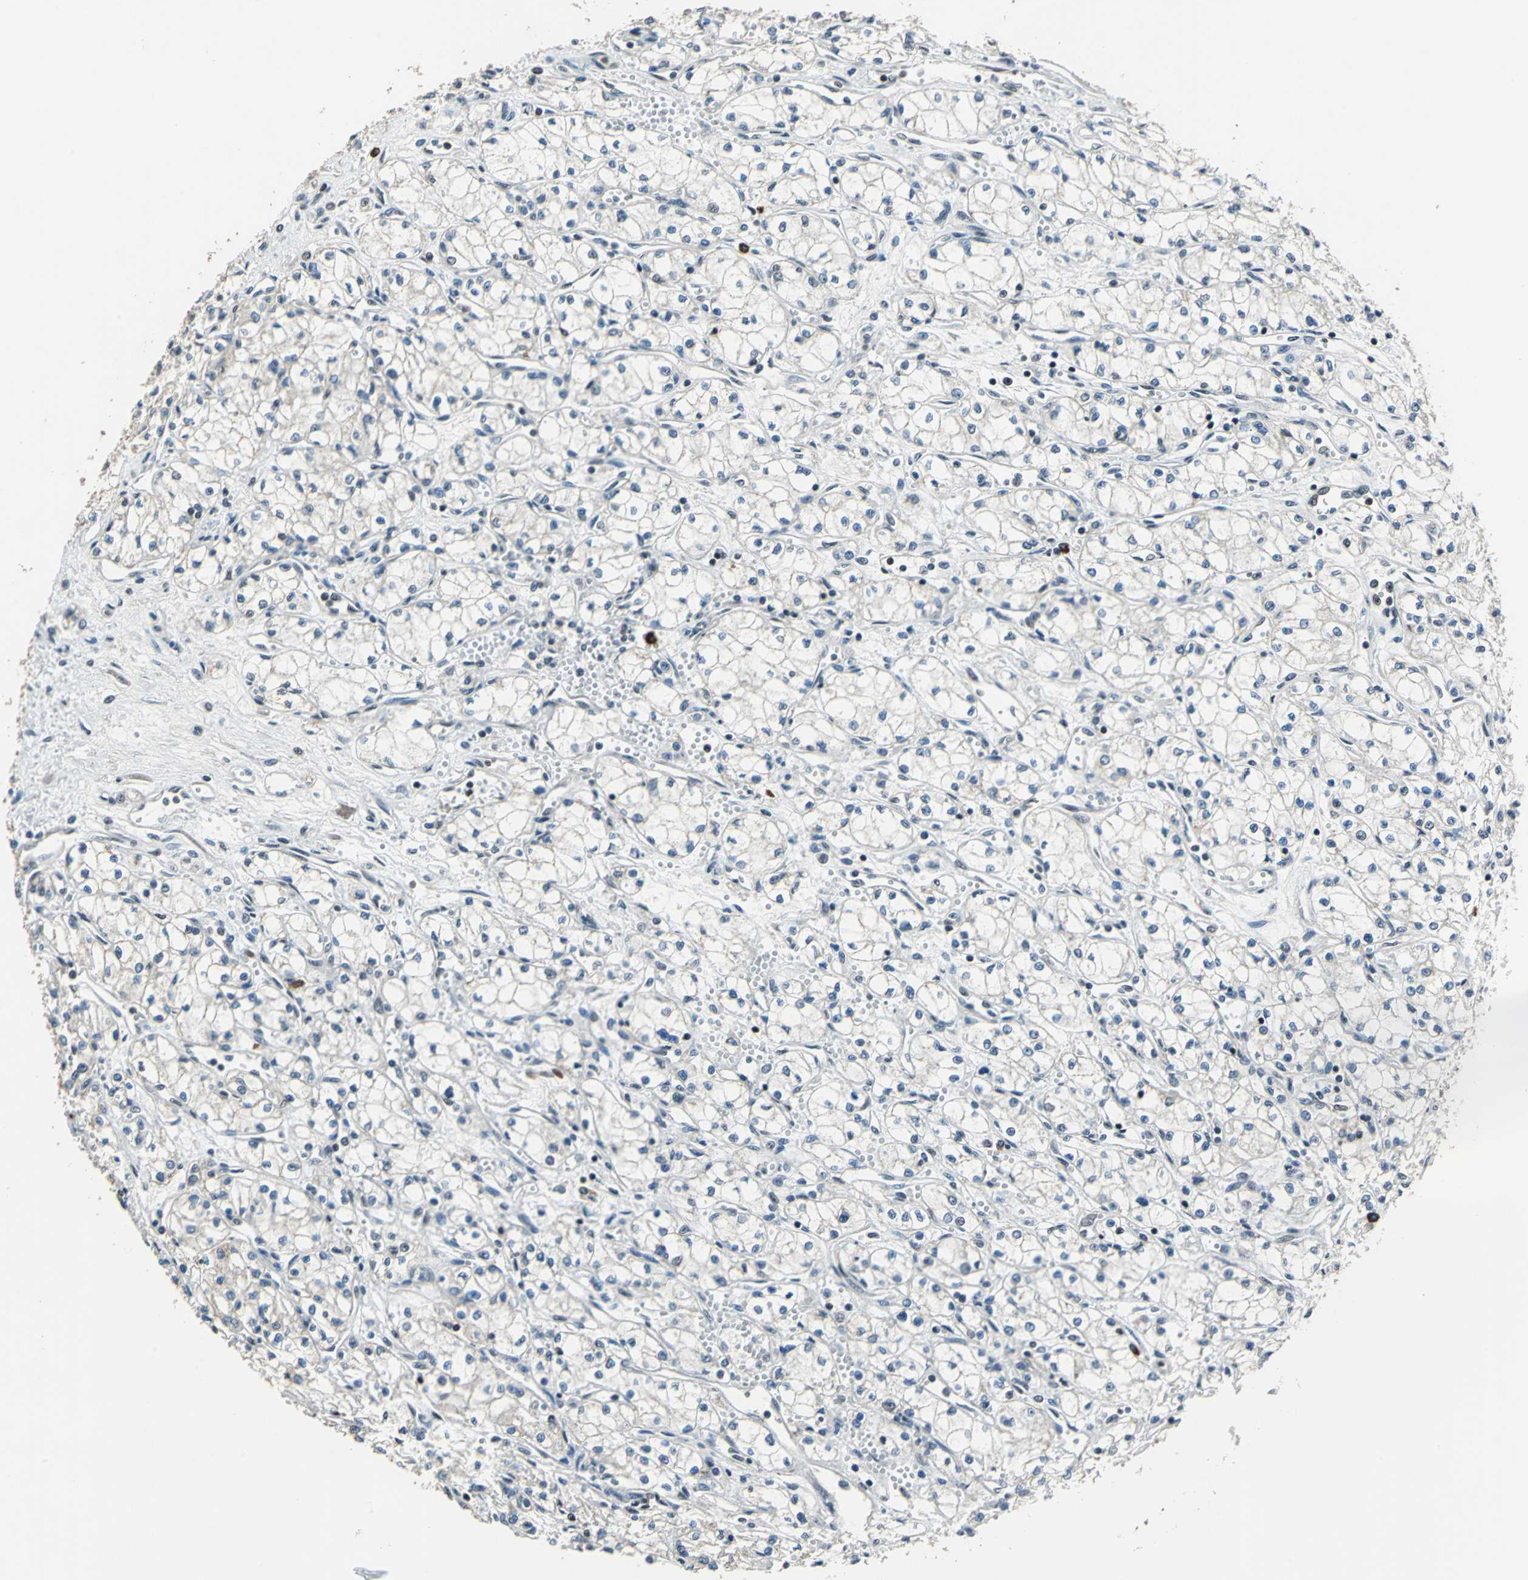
{"staining": {"intensity": "weak", "quantity": "<25%", "location": "nuclear"}, "tissue": "renal cancer", "cell_type": "Tumor cells", "image_type": "cancer", "snomed": [{"axis": "morphology", "description": "Normal tissue, NOS"}, {"axis": "morphology", "description": "Adenocarcinoma, NOS"}, {"axis": "topography", "description": "Kidney"}], "caption": "Immunohistochemistry micrograph of neoplastic tissue: human renal adenocarcinoma stained with DAB reveals no significant protein expression in tumor cells.", "gene": "BCLAF1", "patient": {"sex": "male", "age": 59}}